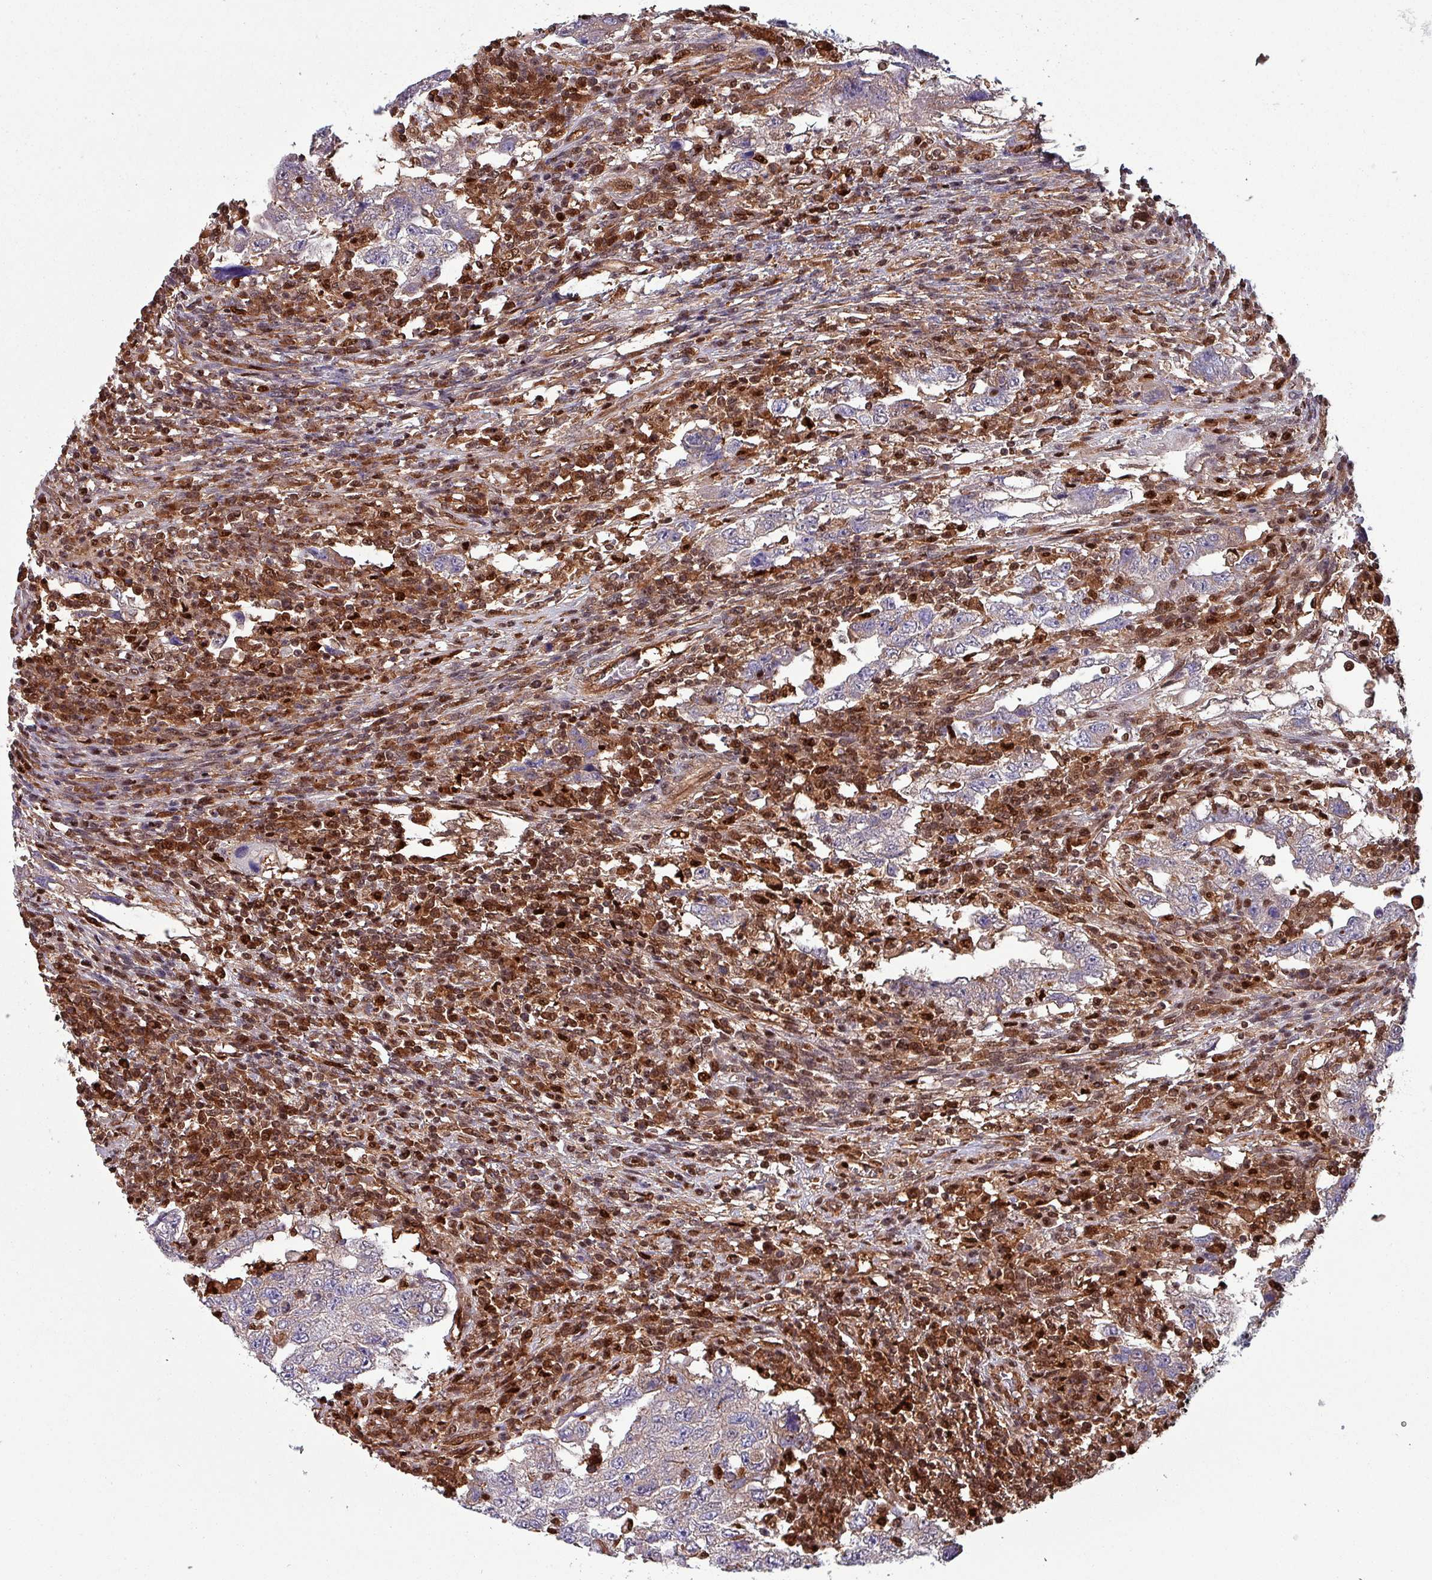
{"staining": {"intensity": "weak", "quantity": "<25%", "location": "cytoplasmic/membranous"}, "tissue": "testis cancer", "cell_type": "Tumor cells", "image_type": "cancer", "snomed": [{"axis": "morphology", "description": "Carcinoma, Embryonal, NOS"}, {"axis": "topography", "description": "Testis"}], "caption": "Immunohistochemistry (IHC) micrograph of neoplastic tissue: testis cancer (embryonal carcinoma) stained with DAB shows no significant protein staining in tumor cells.", "gene": "PSMB8", "patient": {"sex": "male", "age": 26}}